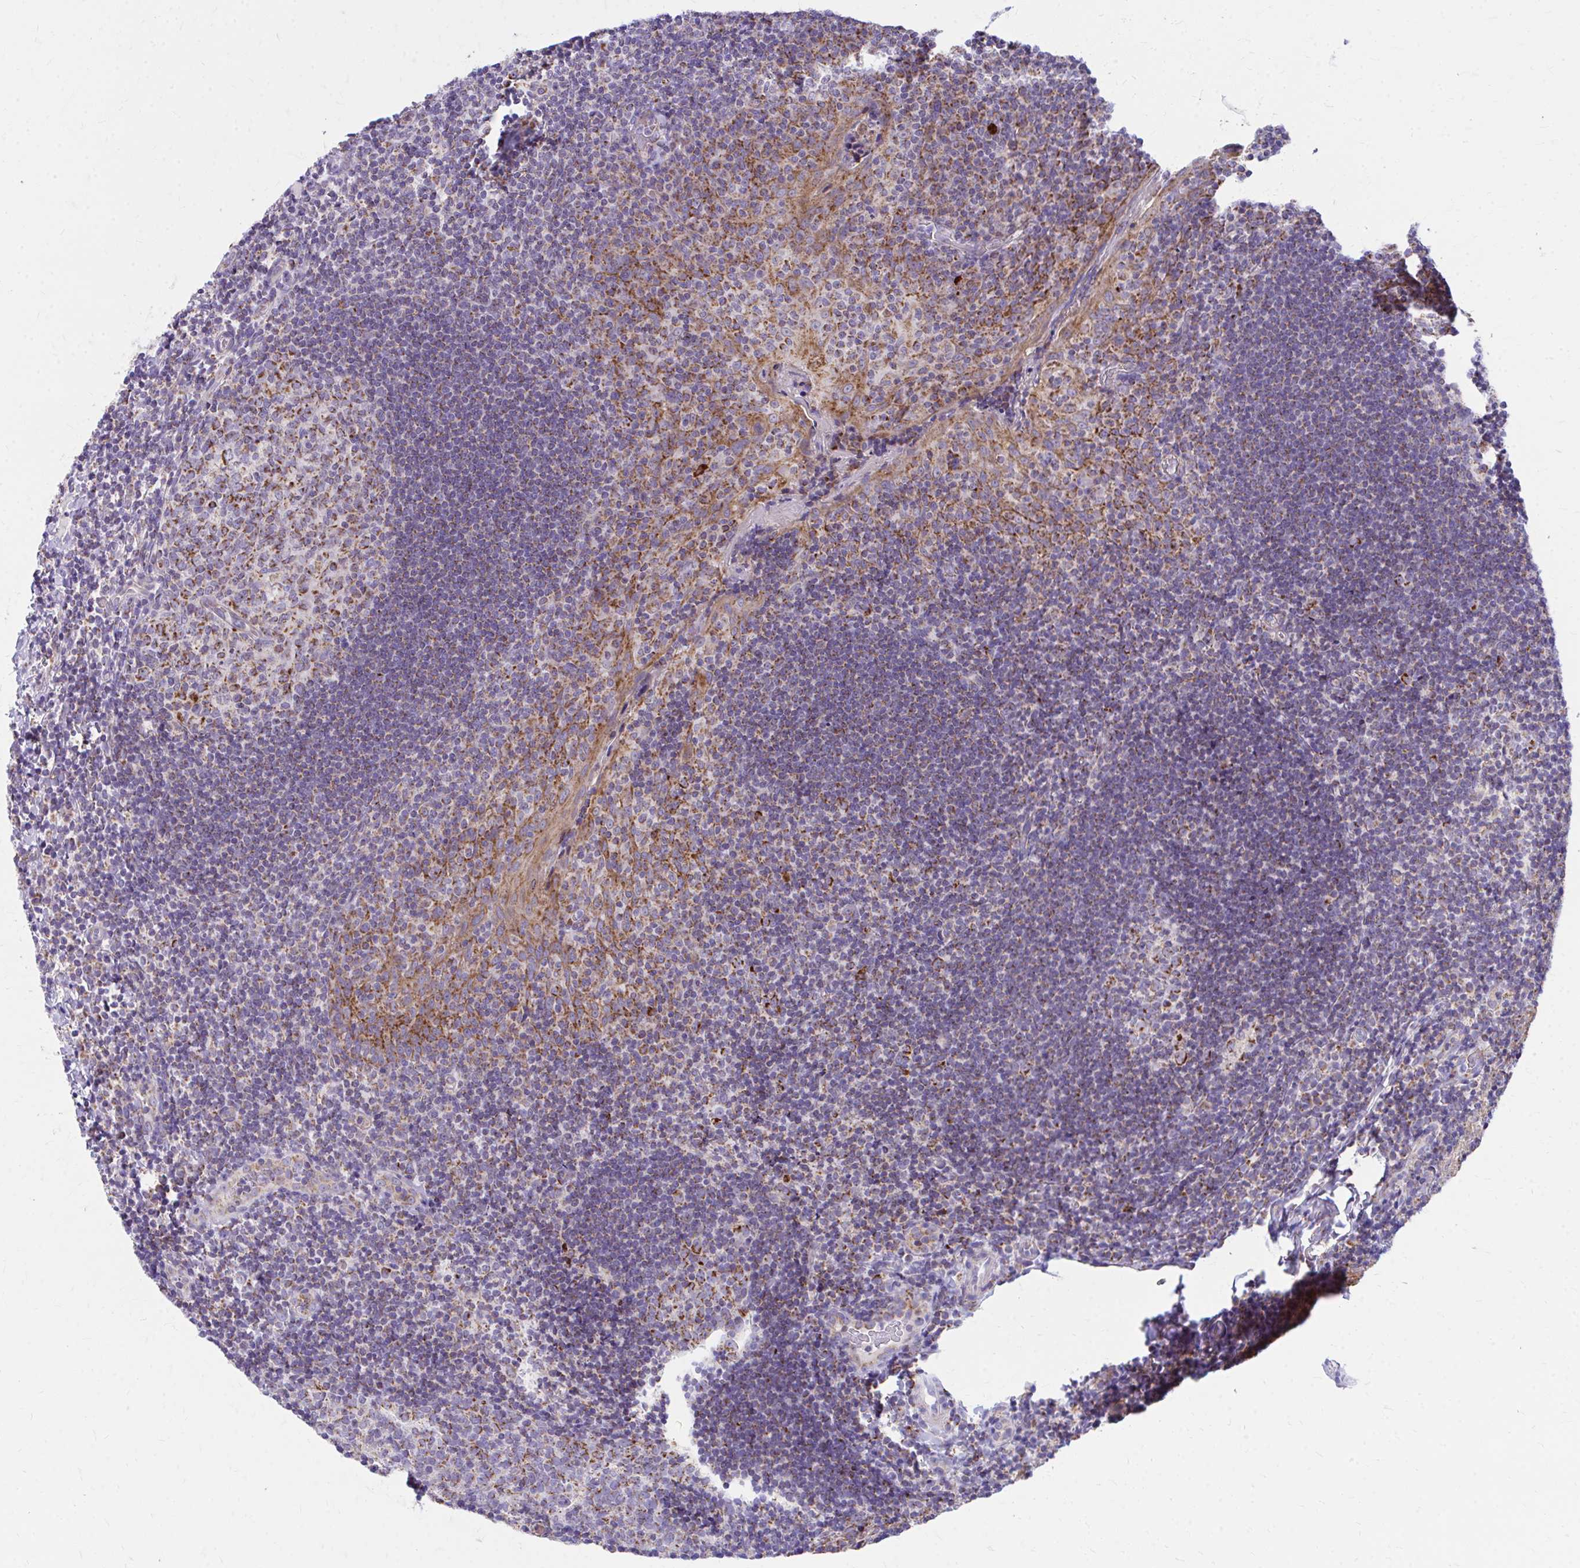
{"staining": {"intensity": "strong", "quantity": "25%-75%", "location": "cytoplasmic/membranous"}, "tissue": "tonsil", "cell_type": "Germinal center cells", "image_type": "normal", "snomed": [{"axis": "morphology", "description": "Normal tissue, NOS"}, {"axis": "topography", "description": "Tonsil"}], "caption": "Unremarkable tonsil reveals strong cytoplasmic/membranous positivity in about 25%-75% of germinal center cells.", "gene": "MRPL19", "patient": {"sex": "male", "age": 17}}